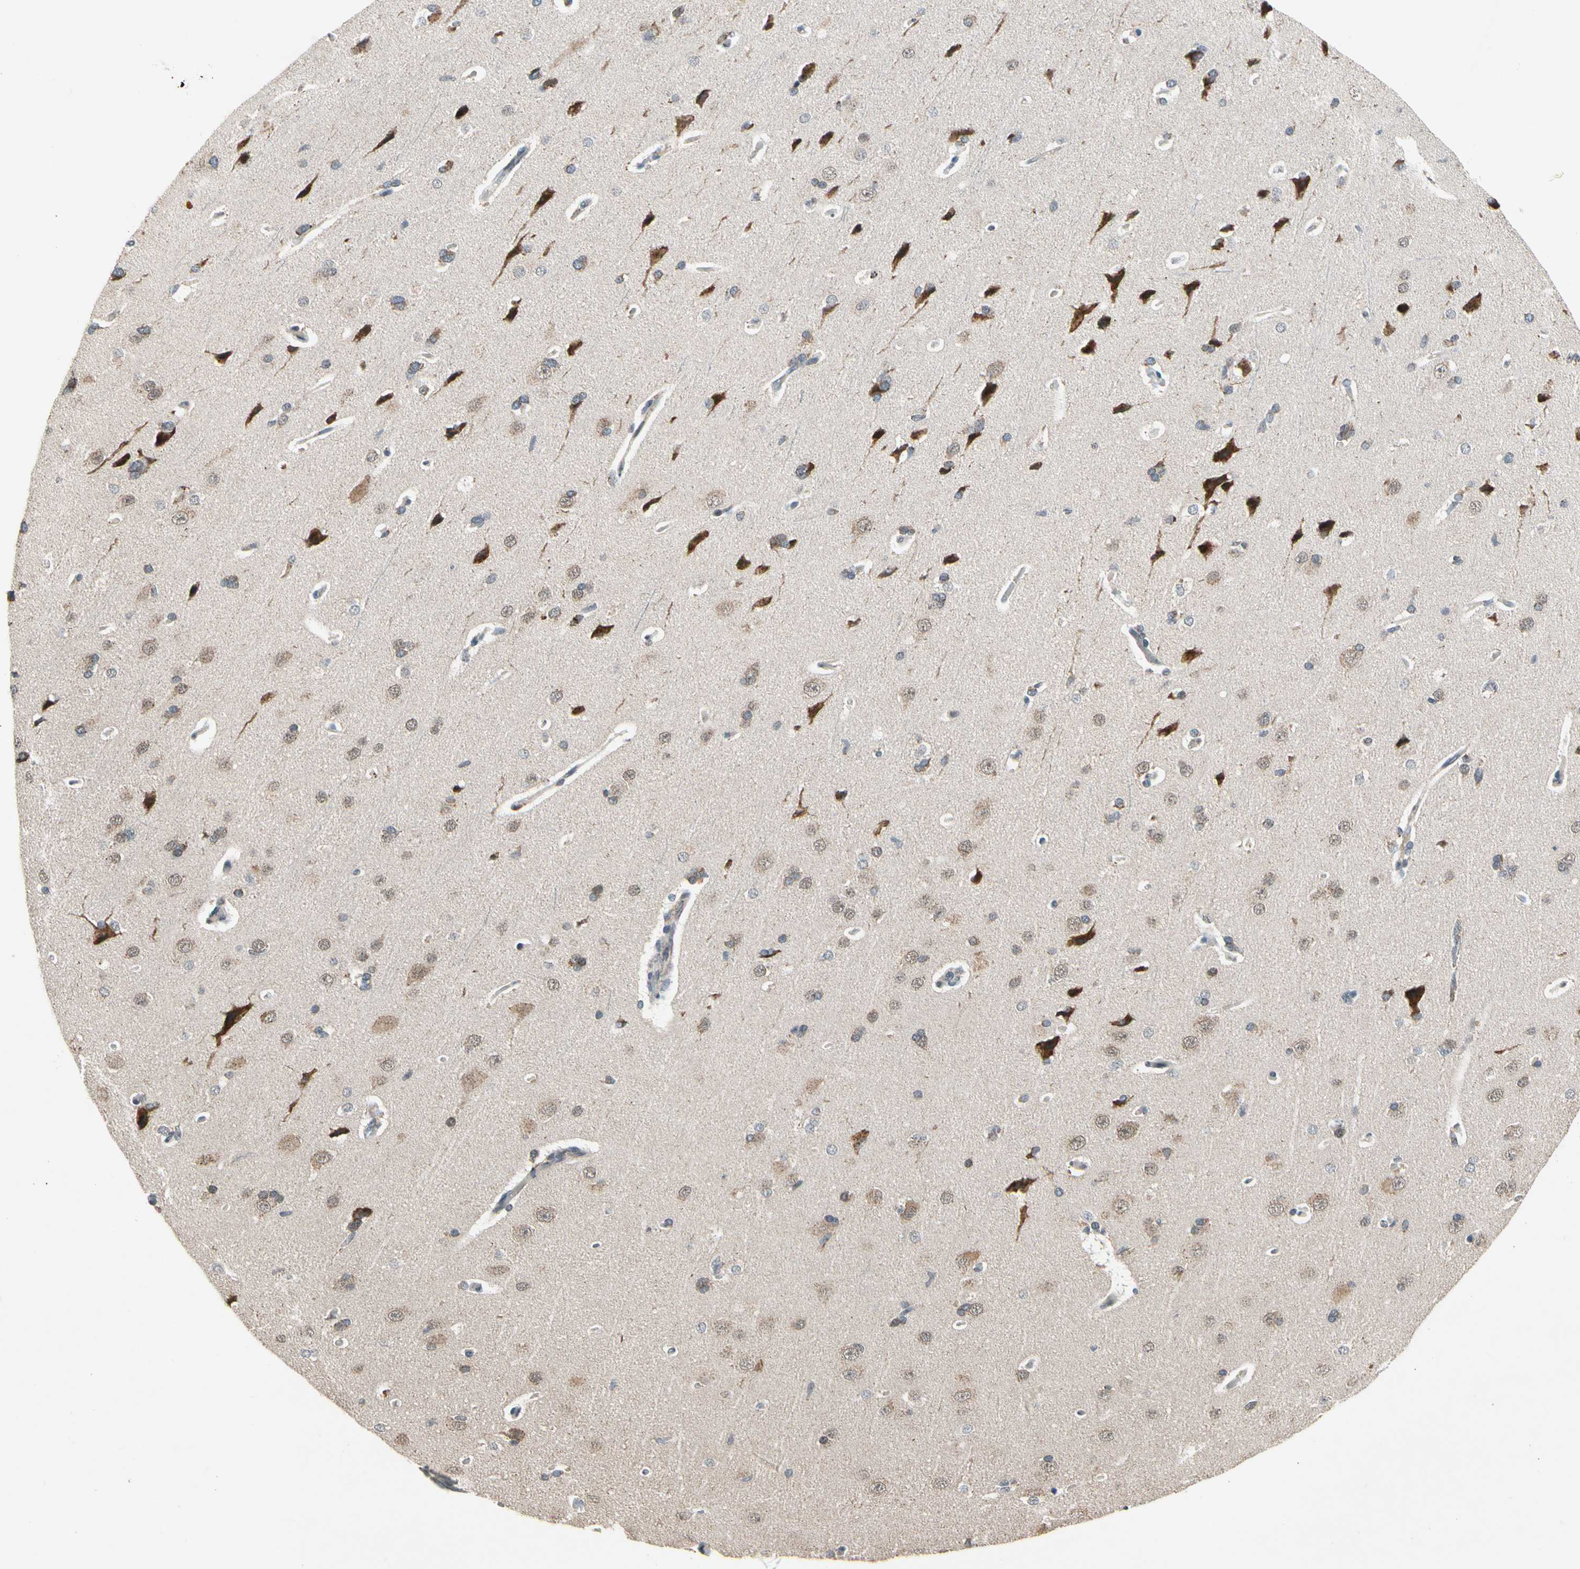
{"staining": {"intensity": "weak", "quantity": ">75%", "location": "cytoplasmic/membranous"}, "tissue": "cerebral cortex", "cell_type": "Endothelial cells", "image_type": "normal", "snomed": [{"axis": "morphology", "description": "Normal tissue, NOS"}, {"axis": "topography", "description": "Cerebral cortex"}], "caption": "A low amount of weak cytoplasmic/membranous expression is present in about >75% of endothelial cells in benign cerebral cortex.", "gene": "KHDC4", "patient": {"sex": "male", "age": 62}}